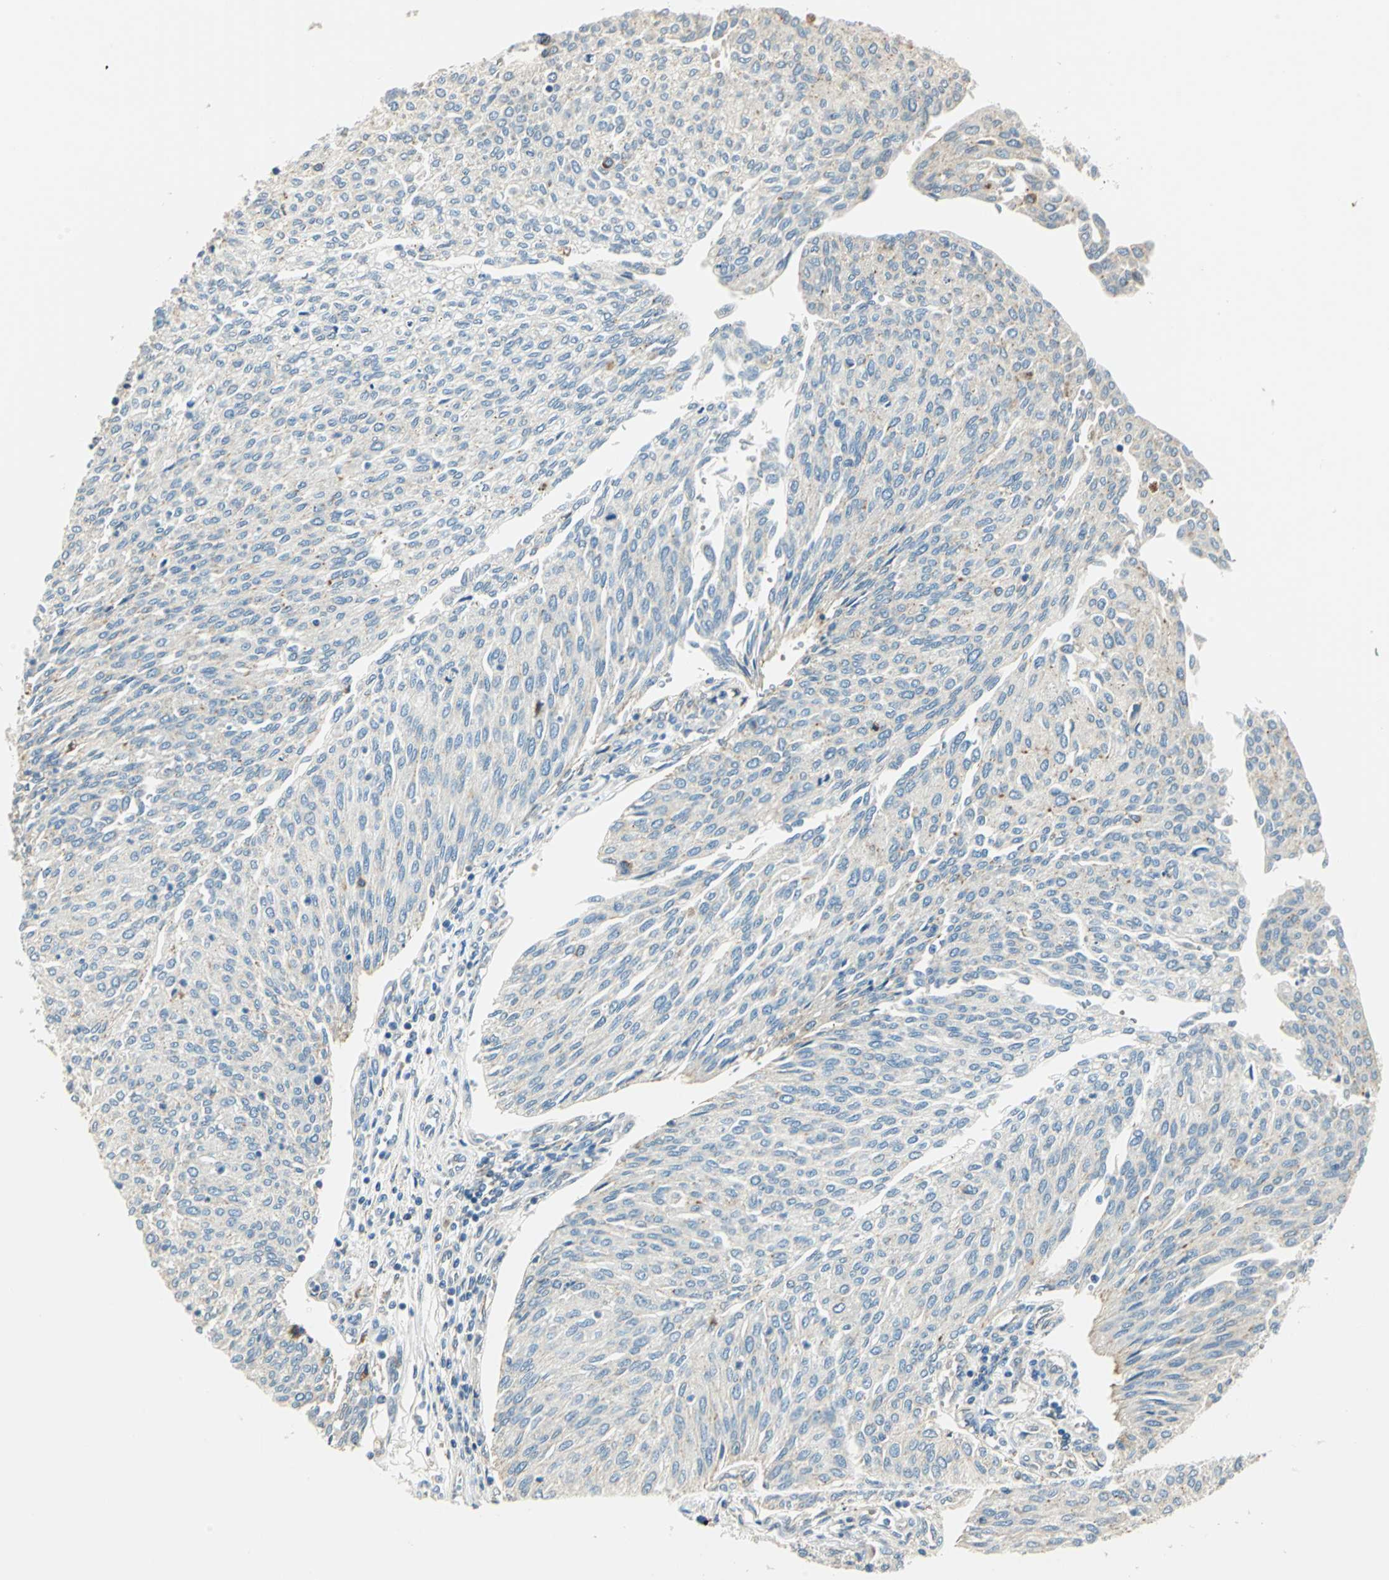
{"staining": {"intensity": "weak", "quantity": "<25%", "location": "cytoplasmic/membranous"}, "tissue": "urothelial cancer", "cell_type": "Tumor cells", "image_type": "cancer", "snomed": [{"axis": "morphology", "description": "Urothelial carcinoma, Low grade"}, {"axis": "topography", "description": "Urinary bladder"}], "caption": "DAB (3,3'-diaminobenzidine) immunohistochemical staining of human urothelial cancer exhibits no significant staining in tumor cells.", "gene": "NIT1", "patient": {"sex": "female", "age": 79}}